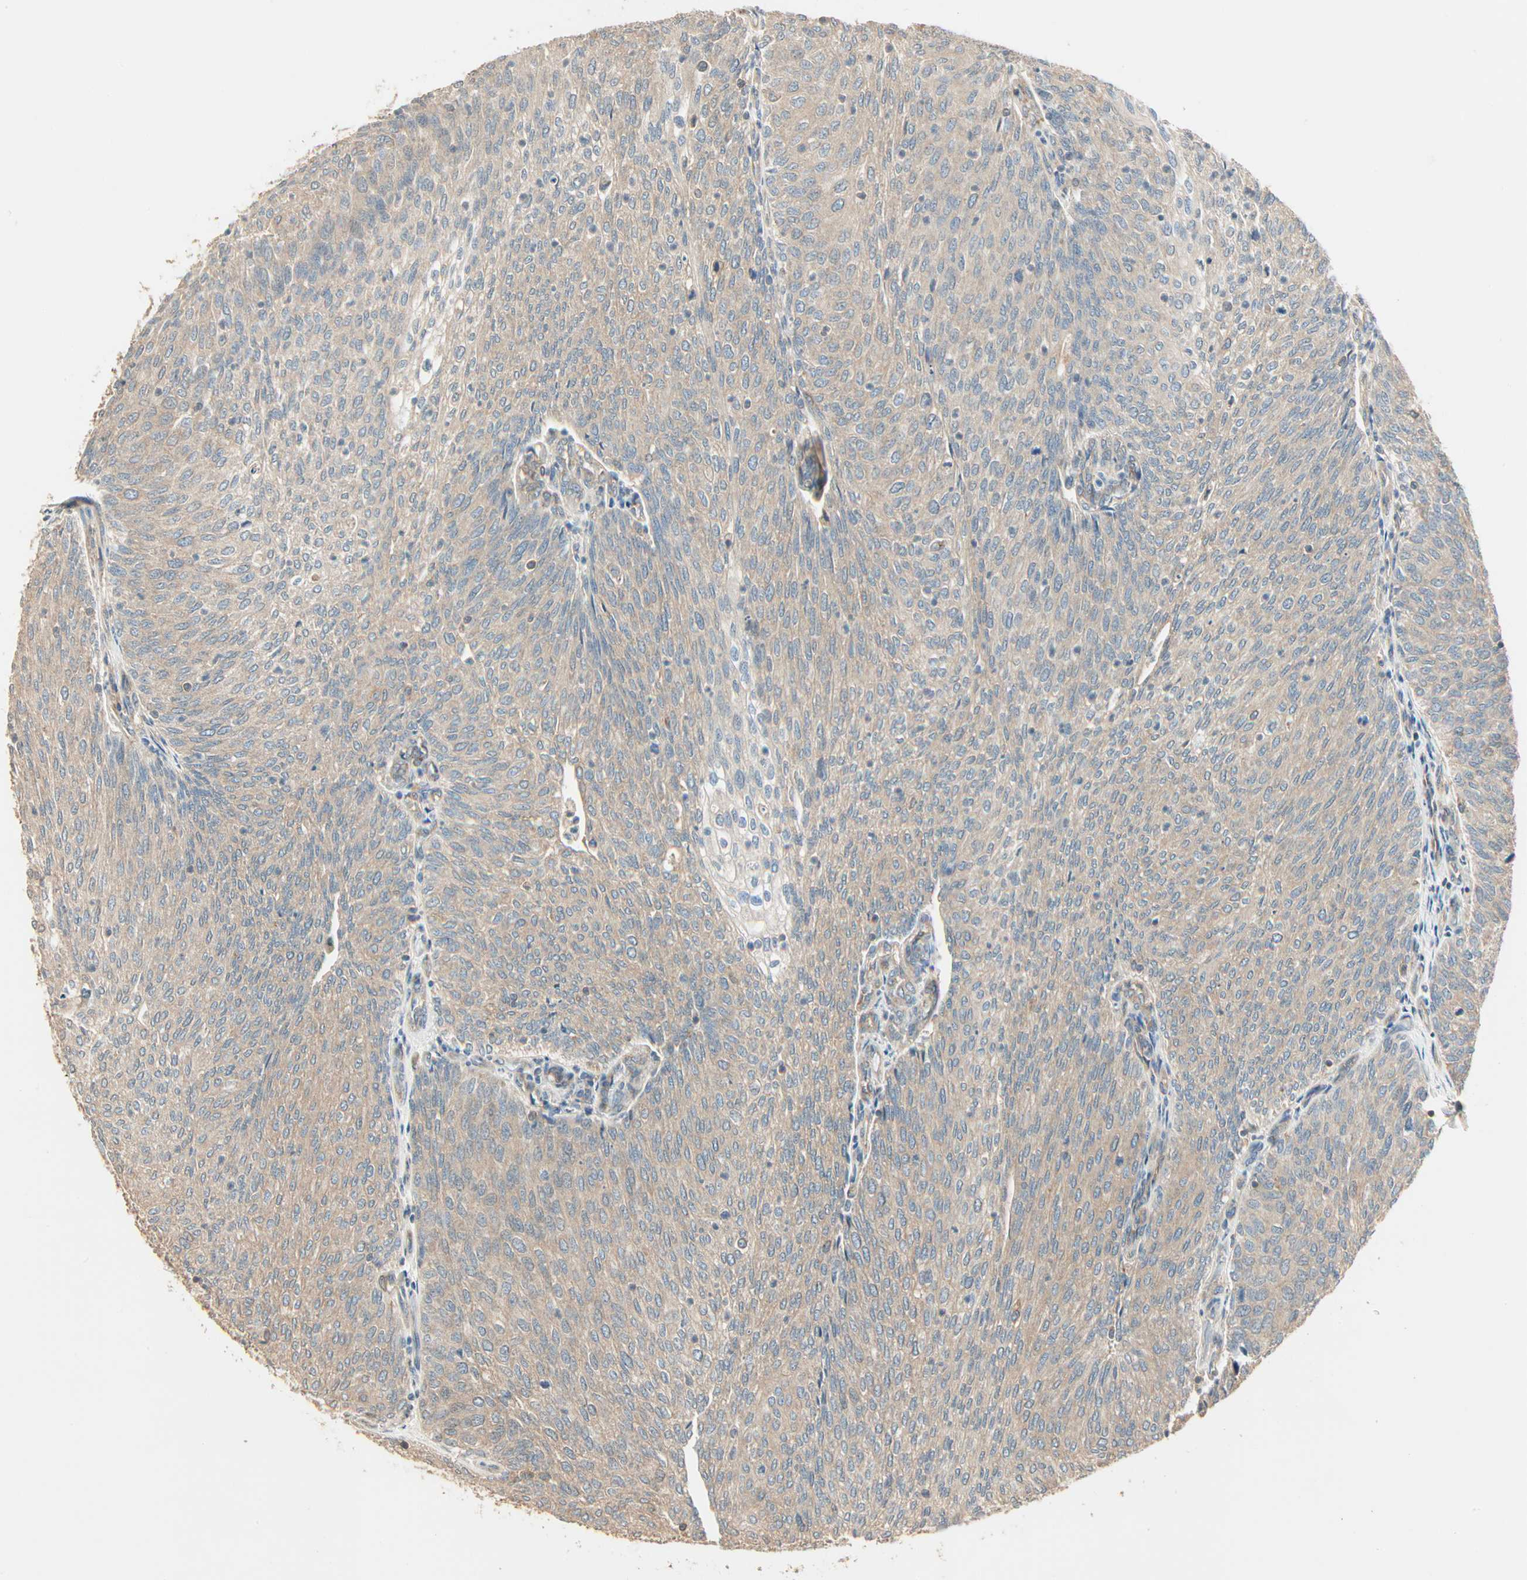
{"staining": {"intensity": "weak", "quantity": ">75%", "location": "cytoplasmic/membranous"}, "tissue": "urothelial cancer", "cell_type": "Tumor cells", "image_type": "cancer", "snomed": [{"axis": "morphology", "description": "Urothelial carcinoma, Low grade"}, {"axis": "topography", "description": "Urinary bladder"}], "caption": "The micrograph shows immunohistochemical staining of urothelial carcinoma (low-grade). There is weak cytoplasmic/membranous positivity is identified in about >75% of tumor cells.", "gene": "GALK1", "patient": {"sex": "female", "age": 79}}